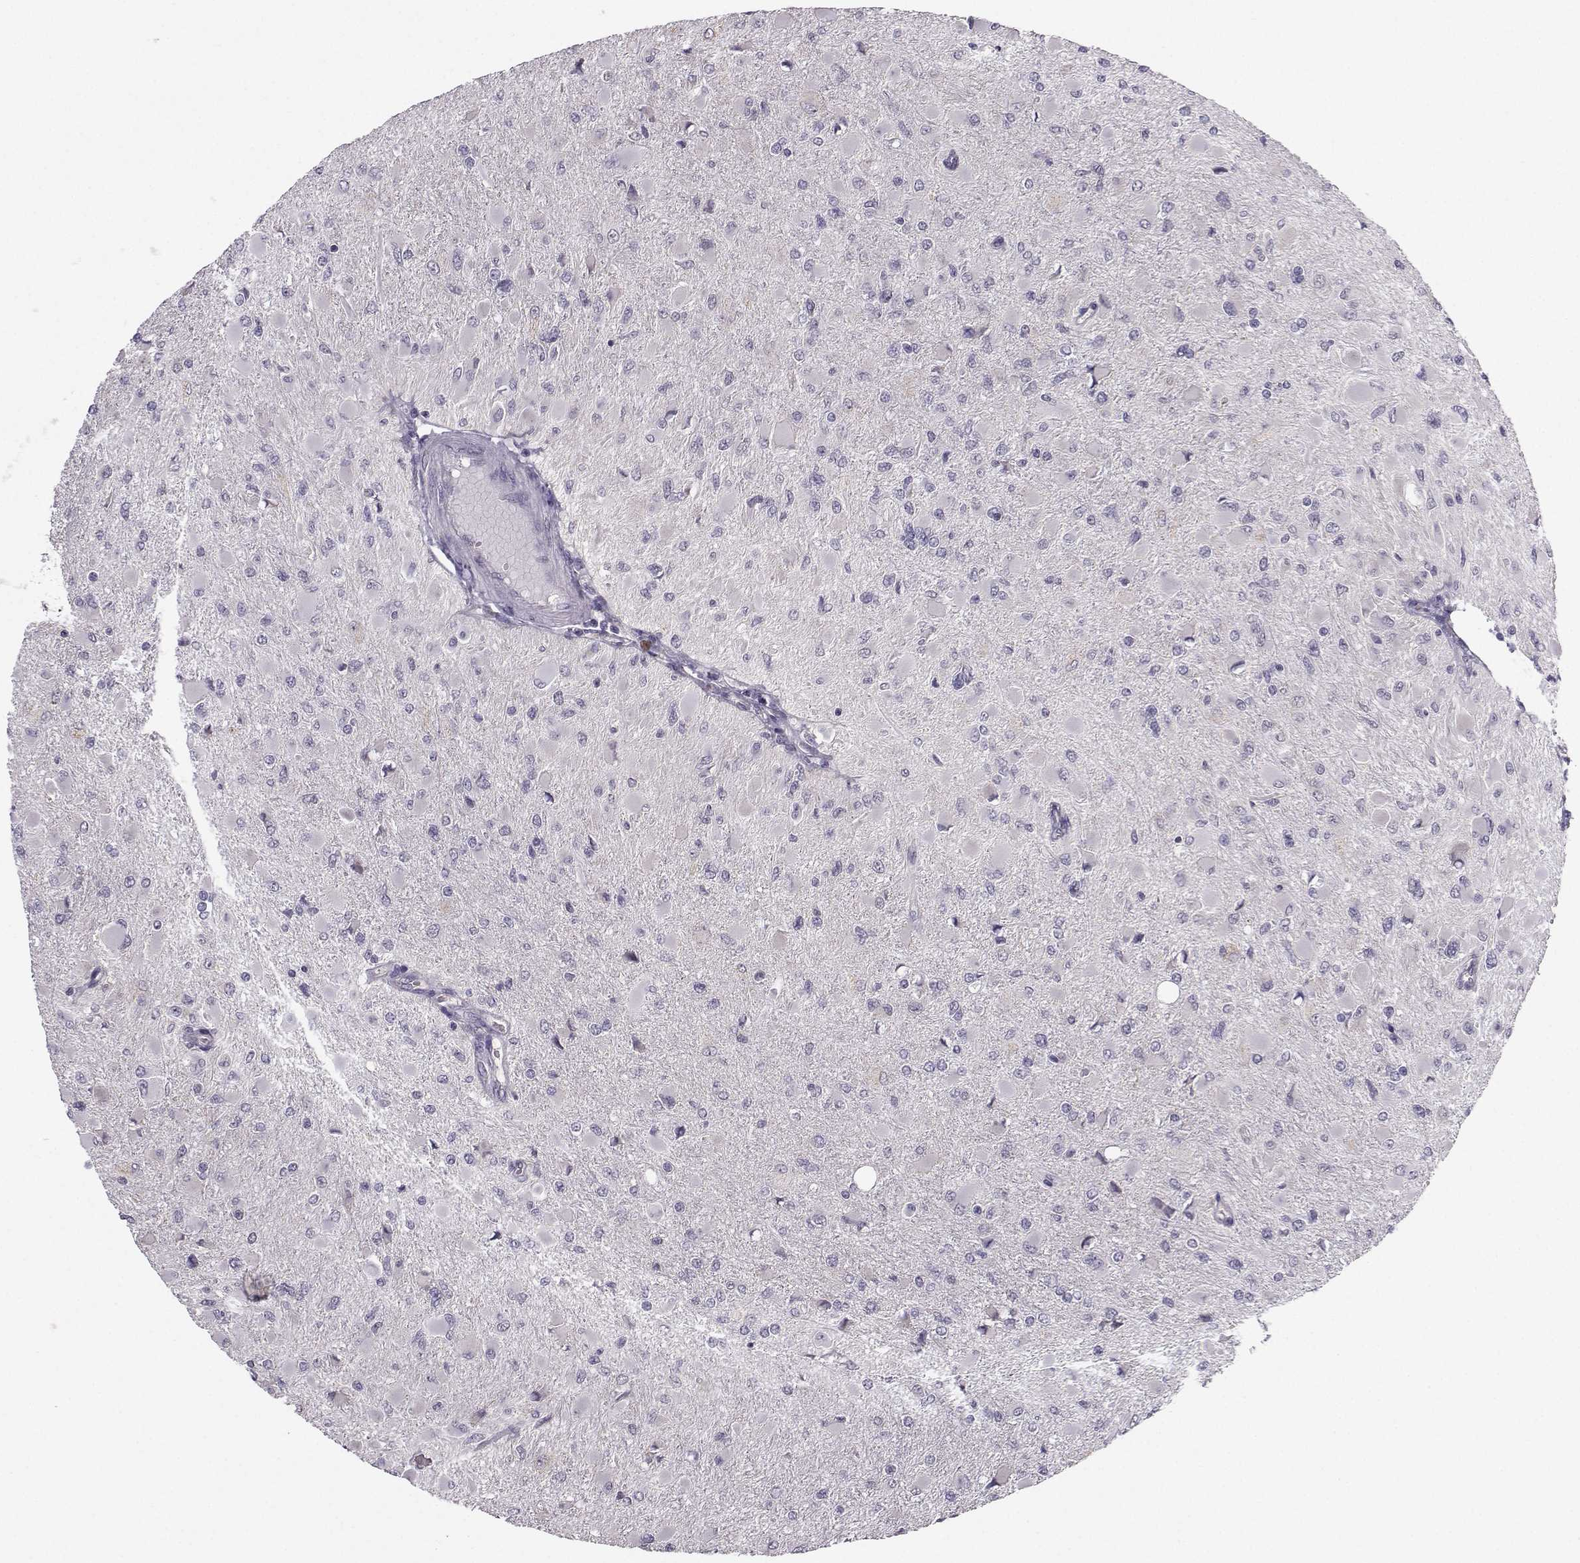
{"staining": {"intensity": "negative", "quantity": "none", "location": "none"}, "tissue": "glioma", "cell_type": "Tumor cells", "image_type": "cancer", "snomed": [{"axis": "morphology", "description": "Glioma, malignant, High grade"}, {"axis": "topography", "description": "Cerebral cortex"}], "caption": "This is an immunohistochemistry (IHC) micrograph of human glioma. There is no positivity in tumor cells.", "gene": "TSPYL5", "patient": {"sex": "female", "age": 36}}